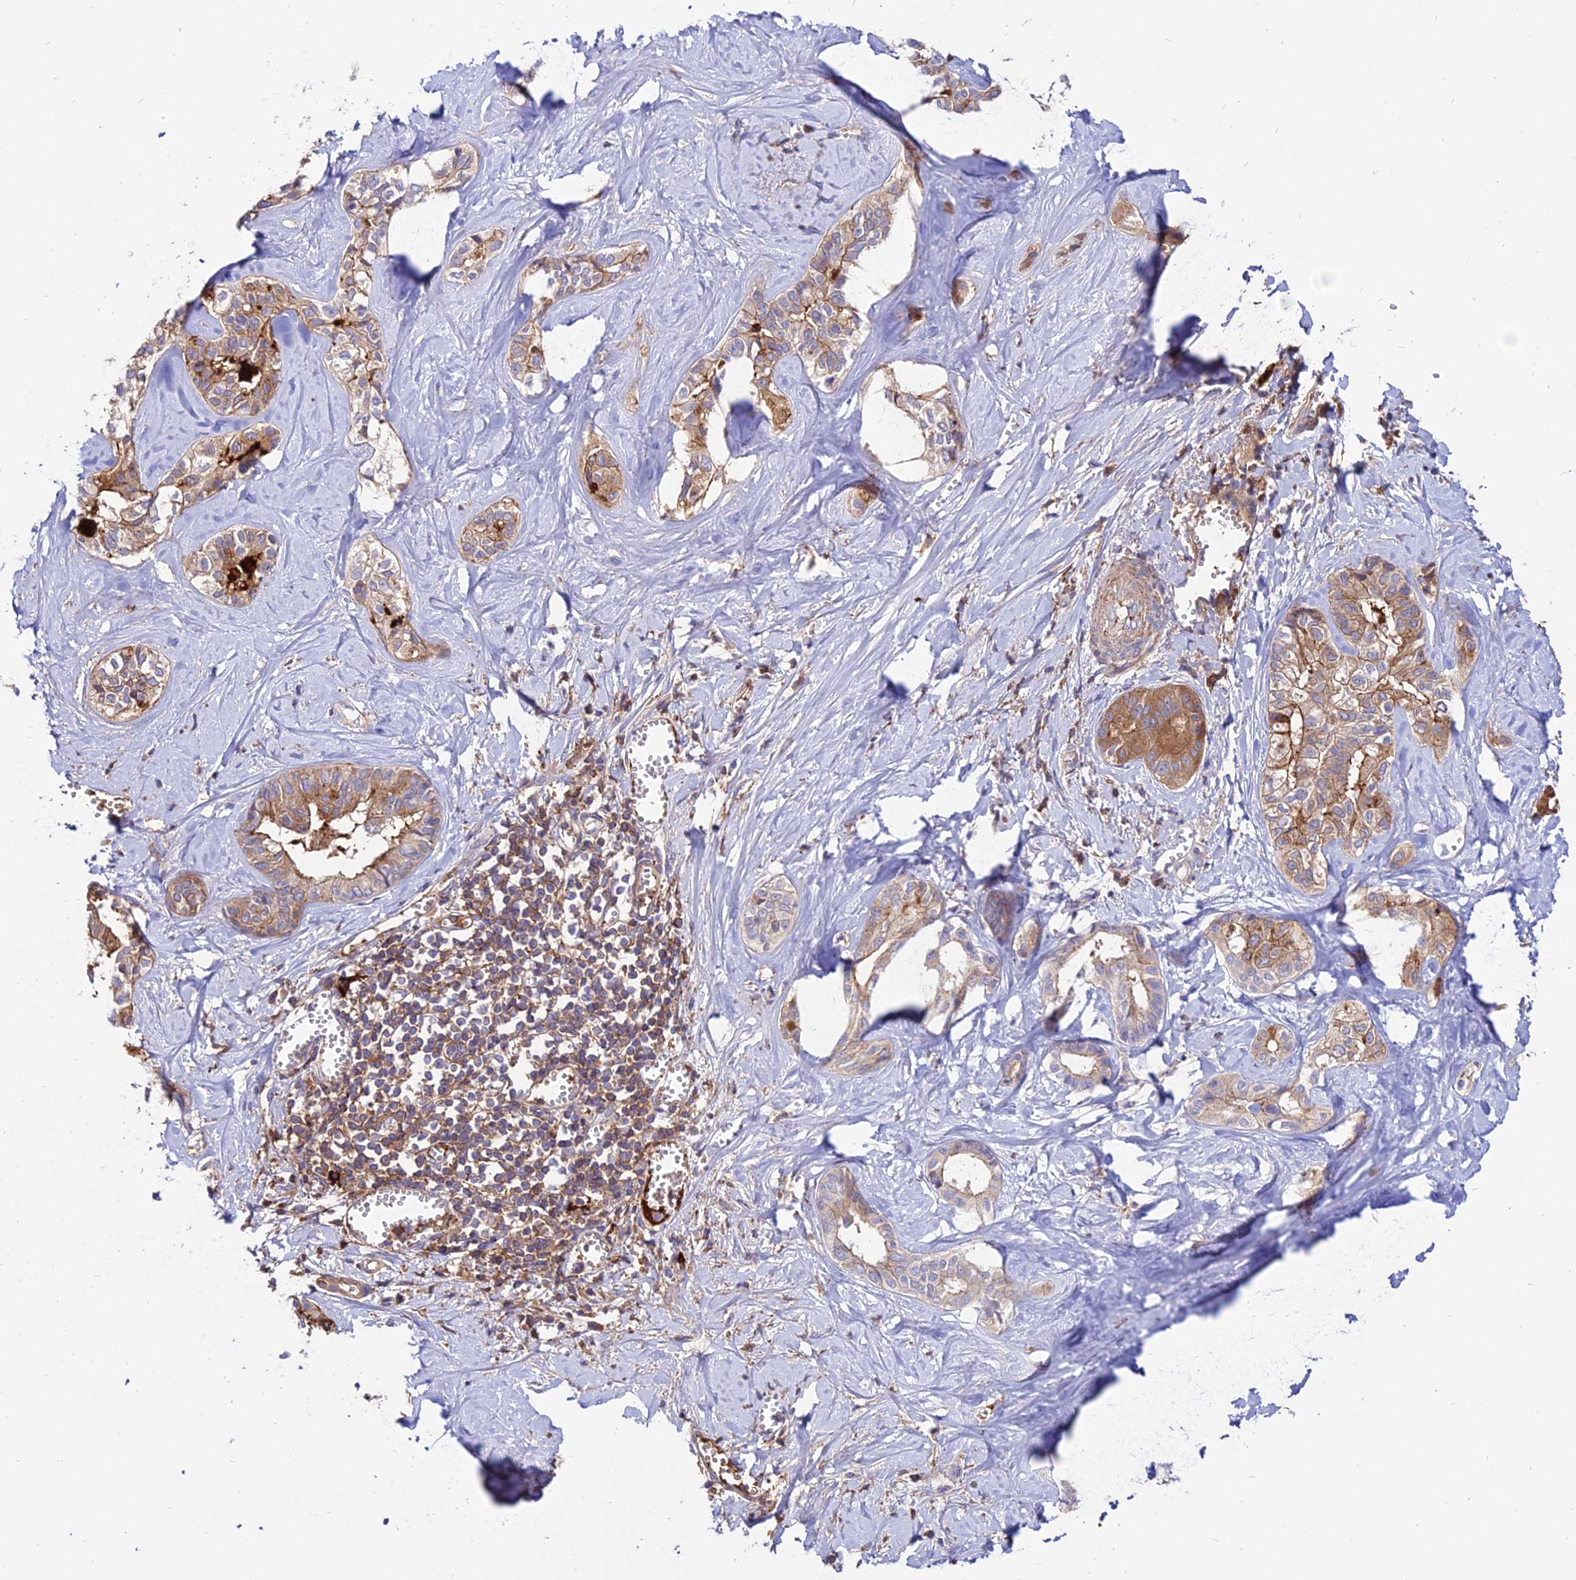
{"staining": {"intensity": "moderate", "quantity": "<25%", "location": "cytoplasmic/membranous"}, "tissue": "liver cancer", "cell_type": "Tumor cells", "image_type": "cancer", "snomed": [{"axis": "morphology", "description": "Cholangiocarcinoma"}, {"axis": "topography", "description": "Liver"}], "caption": "The immunohistochemical stain shows moderate cytoplasmic/membranous staining in tumor cells of liver cancer (cholangiocarcinoma) tissue.", "gene": "PYM1", "patient": {"sex": "female", "age": 77}}